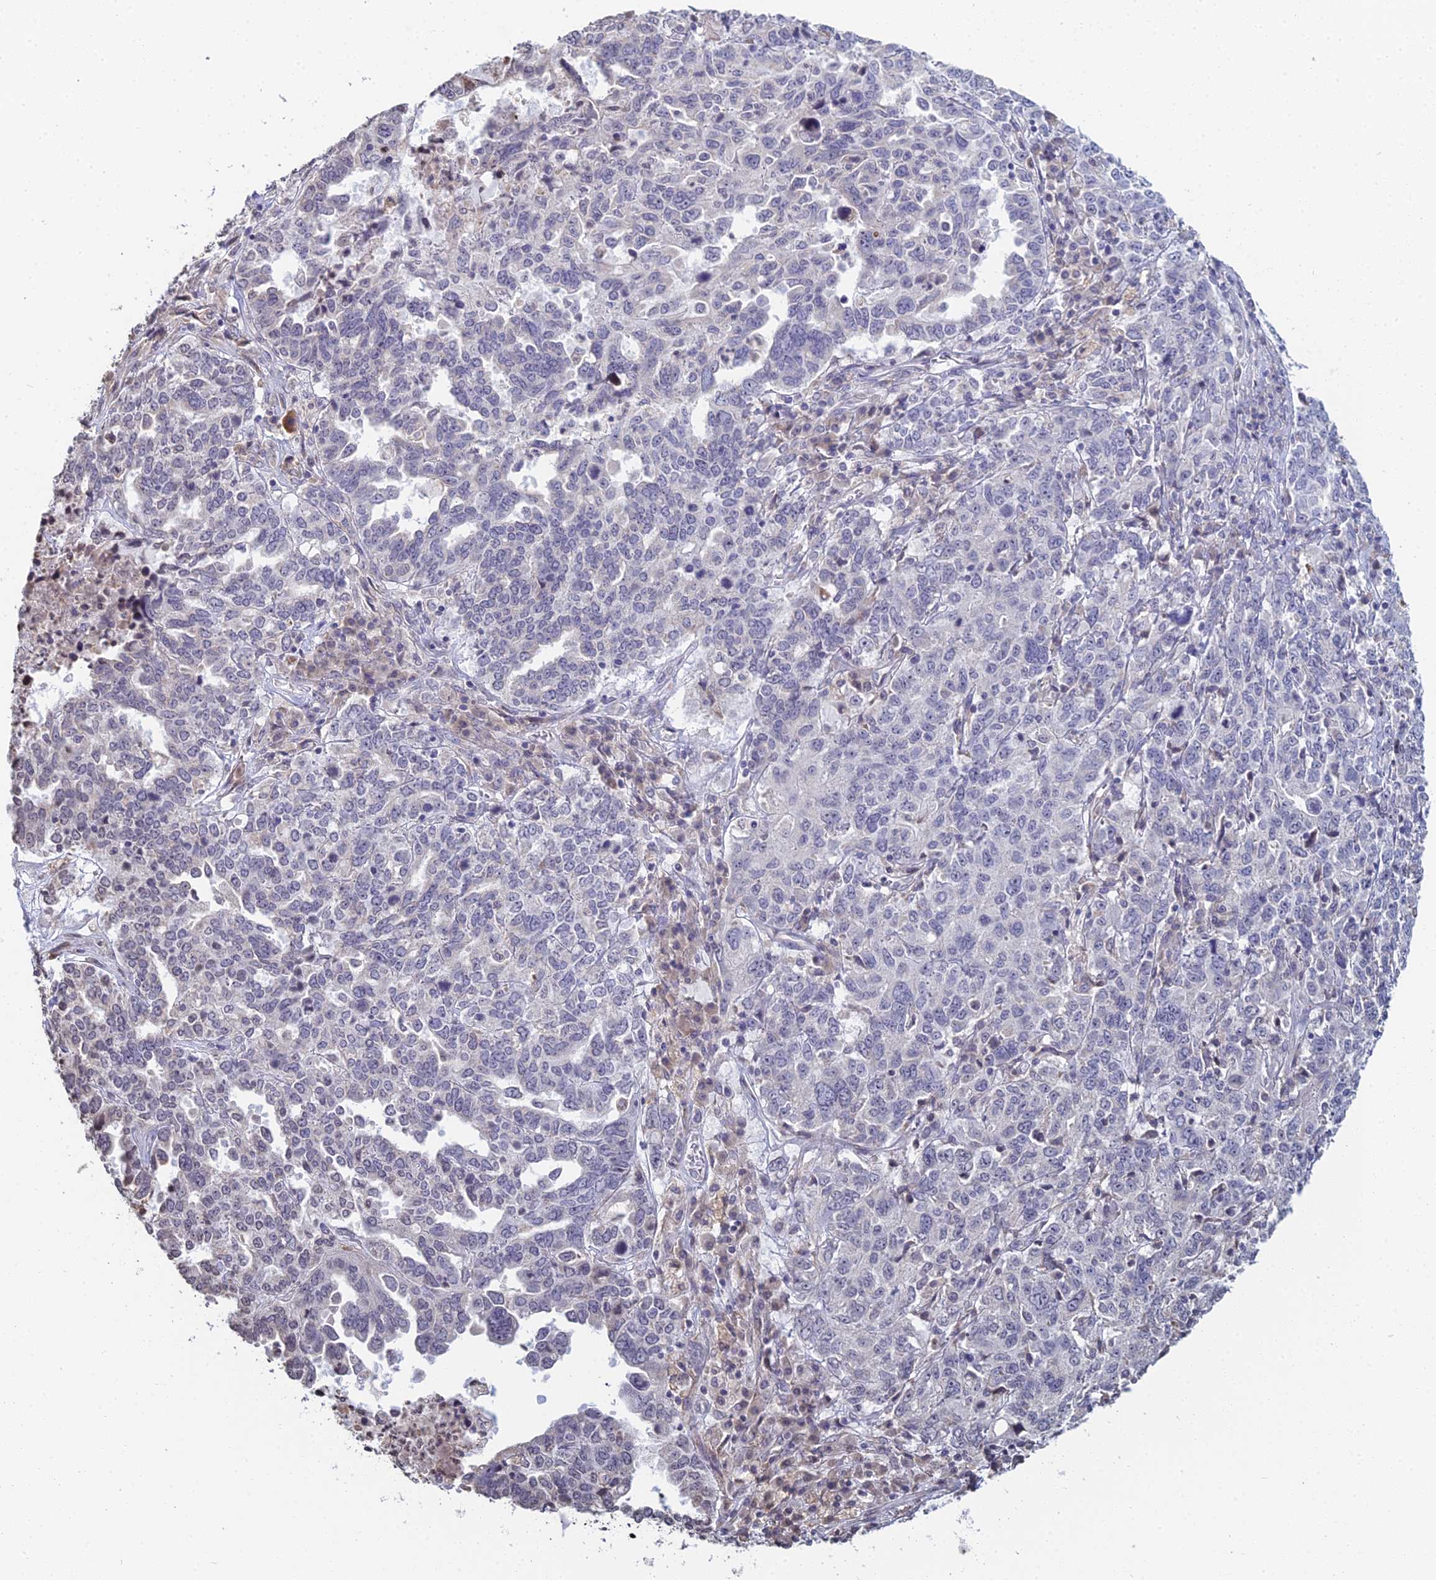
{"staining": {"intensity": "negative", "quantity": "none", "location": "none"}, "tissue": "ovarian cancer", "cell_type": "Tumor cells", "image_type": "cancer", "snomed": [{"axis": "morphology", "description": "Carcinoma, endometroid"}, {"axis": "topography", "description": "Ovary"}], "caption": "This image is of ovarian cancer (endometroid carcinoma) stained with immunohistochemistry (IHC) to label a protein in brown with the nuclei are counter-stained blue. There is no positivity in tumor cells.", "gene": "PRR22", "patient": {"sex": "female", "age": 62}}